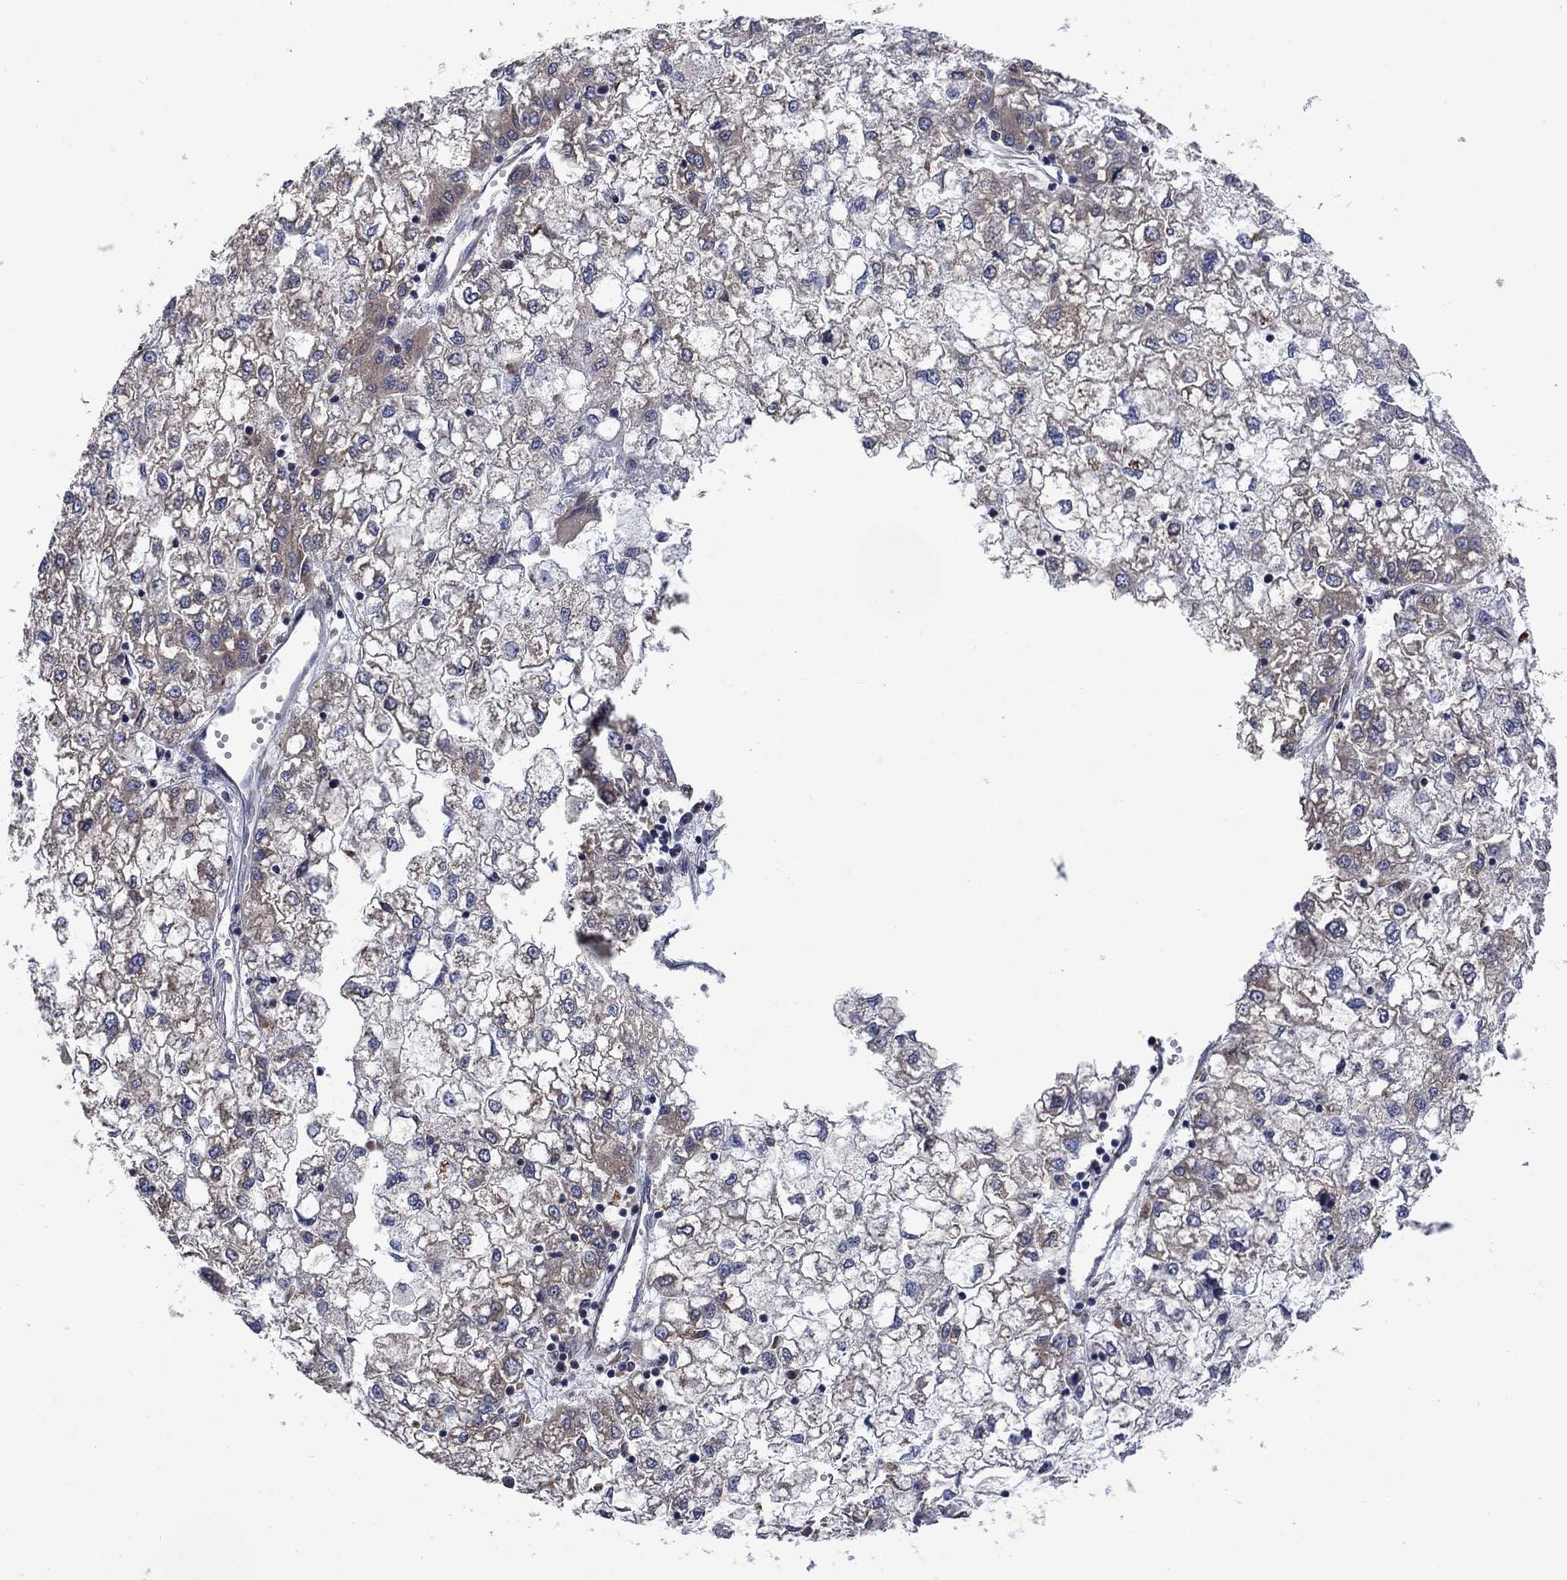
{"staining": {"intensity": "moderate", "quantity": "25%-75%", "location": "cytoplasmic/membranous"}, "tissue": "liver cancer", "cell_type": "Tumor cells", "image_type": "cancer", "snomed": [{"axis": "morphology", "description": "Carcinoma, Hepatocellular, NOS"}, {"axis": "topography", "description": "Liver"}], "caption": "Immunohistochemistry micrograph of liver hepatocellular carcinoma stained for a protein (brown), which exhibits medium levels of moderate cytoplasmic/membranous positivity in about 25%-75% of tumor cells.", "gene": "FURIN", "patient": {"sex": "male", "age": 40}}